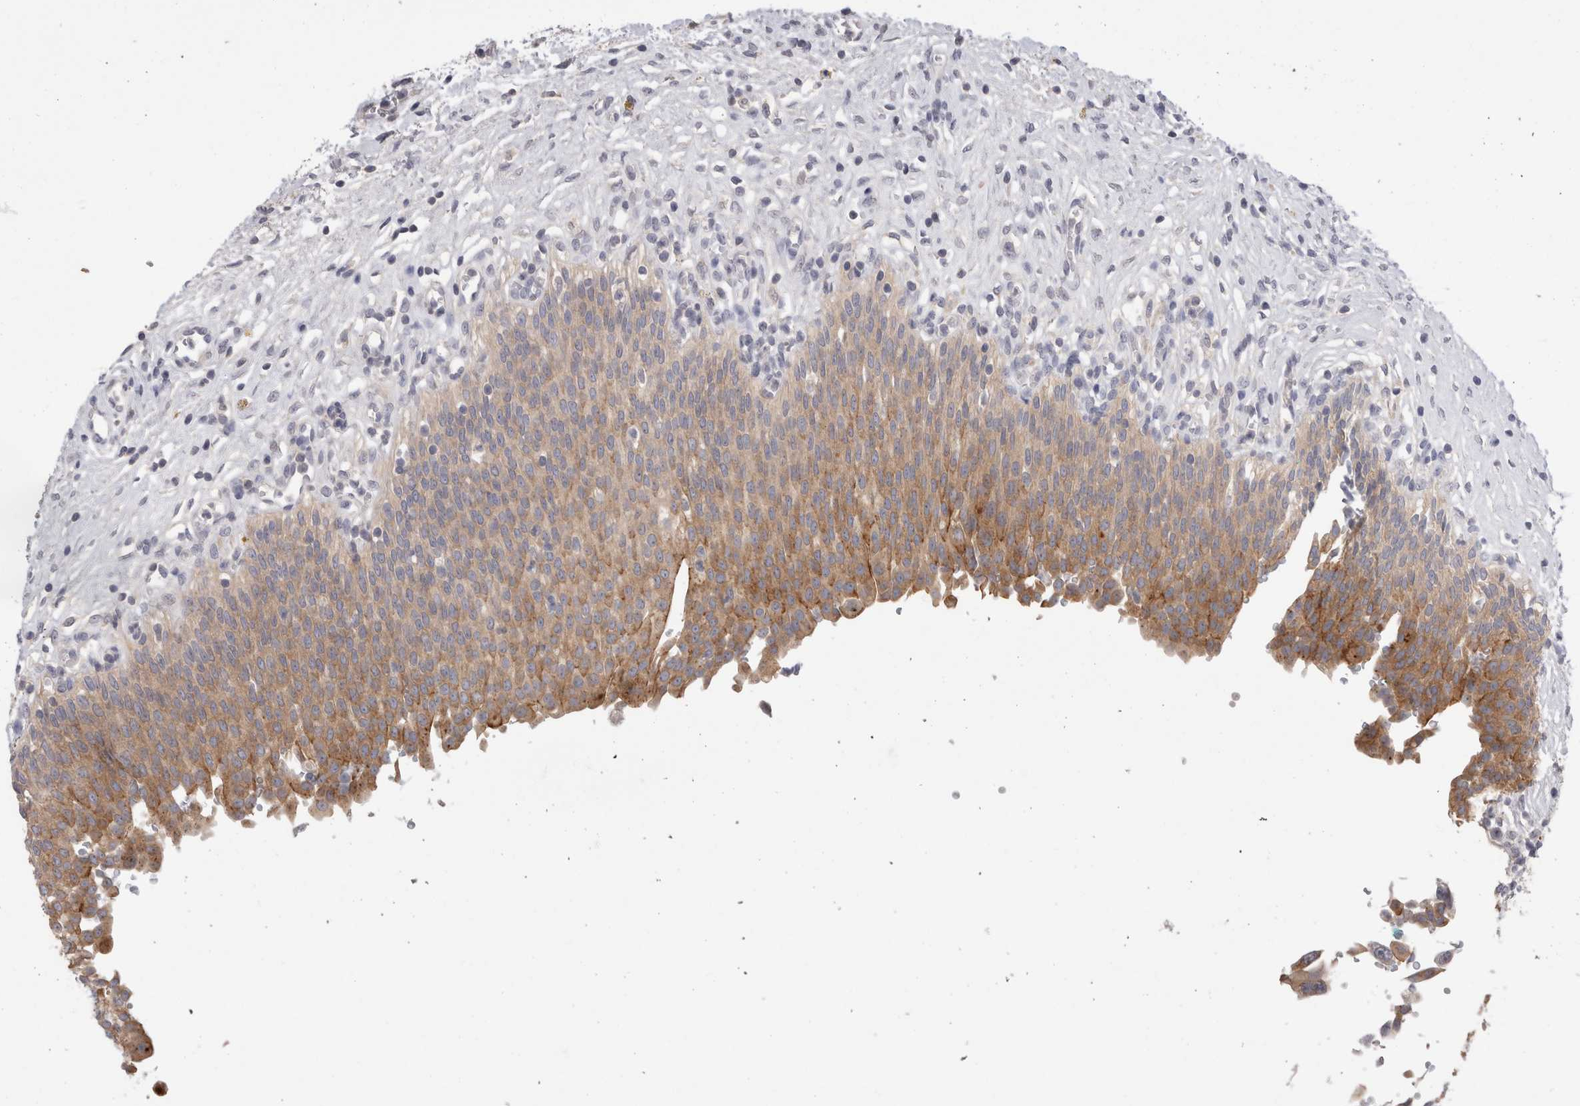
{"staining": {"intensity": "strong", "quantity": ">75%", "location": "cytoplasmic/membranous"}, "tissue": "urinary bladder", "cell_type": "Urothelial cells", "image_type": "normal", "snomed": [{"axis": "morphology", "description": "Urothelial carcinoma, High grade"}, {"axis": "topography", "description": "Urinary bladder"}], "caption": "DAB immunohistochemical staining of normal urinary bladder reveals strong cytoplasmic/membranous protein expression in about >75% of urothelial cells.", "gene": "OTOR", "patient": {"sex": "male", "age": 46}}